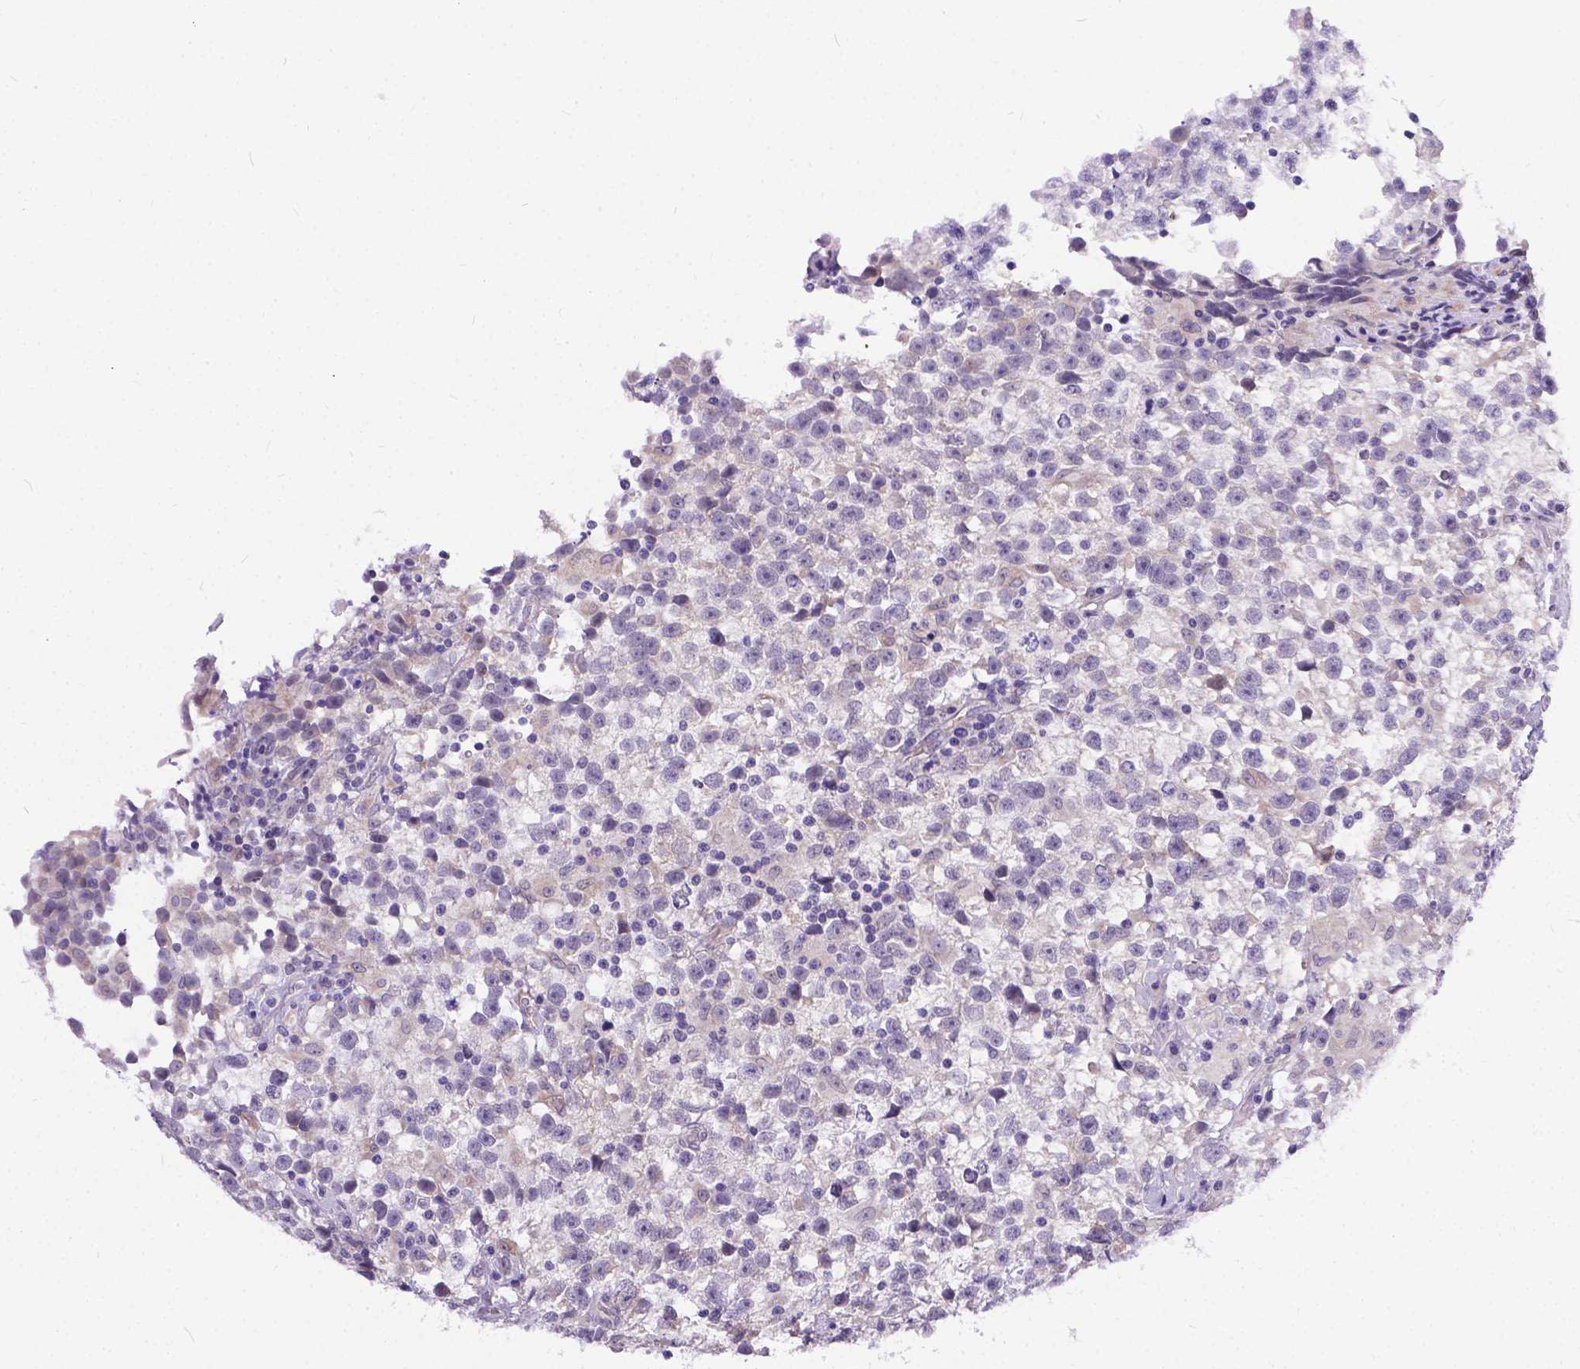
{"staining": {"intensity": "negative", "quantity": "none", "location": "none"}, "tissue": "testis cancer", "cell_type": "Tumor cells", "image_type": "cancer", "snomed": [{"axis": "morphology", "description": "Seminoma, NOS"}, {"axis": "topography", "description": "Testis"}], "caption": "Tumor cells show no significant protein positivity in testis seminoma.", "gene": "DLEC1", "patient": {"sex": "male", "age": 31}}